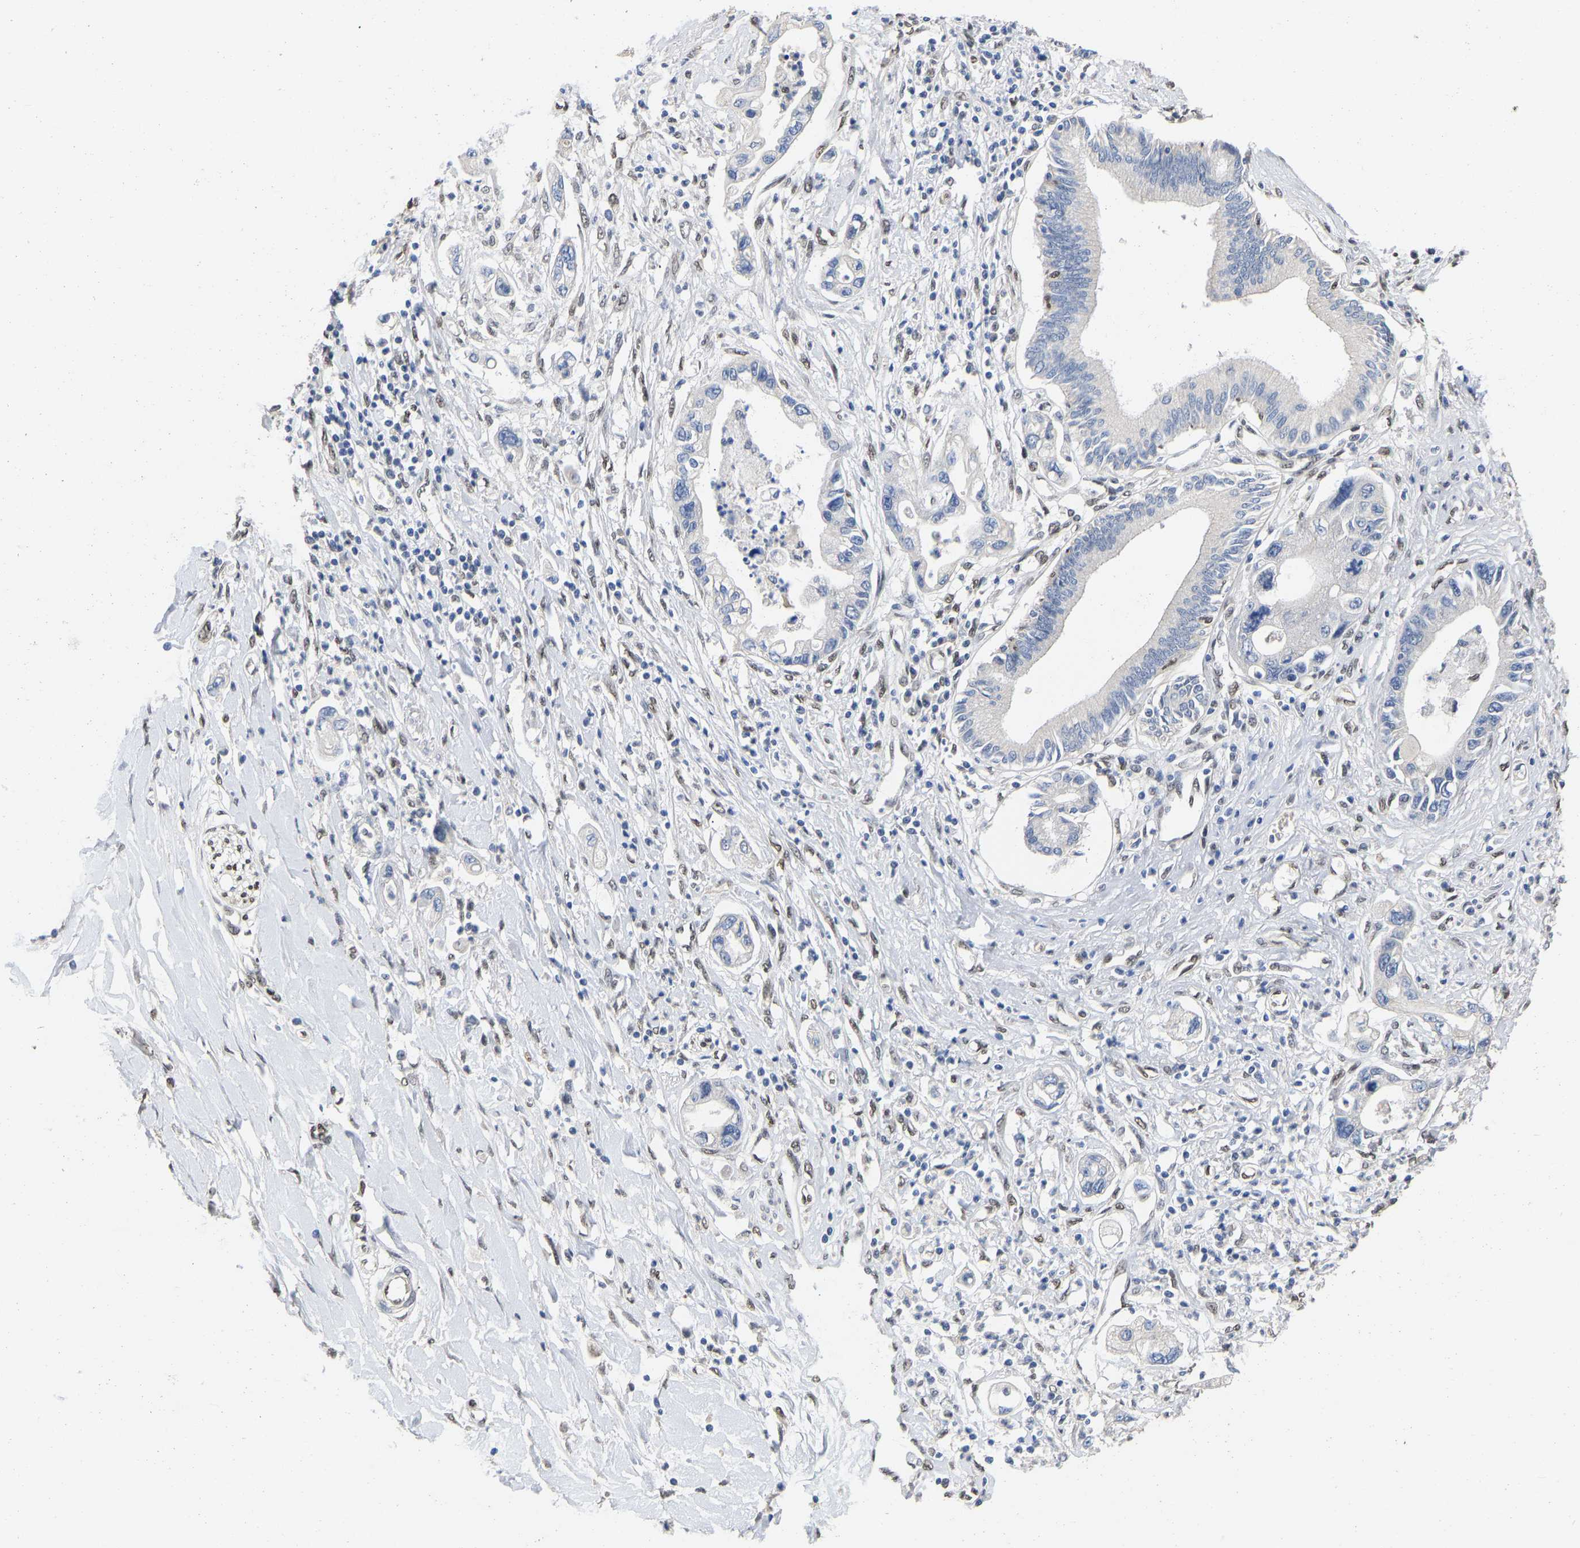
{"staining": {"intensity": "negative", "quantity": "none", "location": "none"}, "tissue": "pancreatic cancer", "cell_type": "Tumor cells", "image_type": "cancer", "snomed": [{"axis": "morphology", "description": "Adenocarcinoma, NOS"}, {"axis": "topography", "description": "Pancreas"}], "caption": "The image demonstrates no staining of tumor cells in adenocarcinoma (pancreatic). (Brightfield microscopy of DAB (3,3'-diaminobenzidine) immunohistochemistry (IHC) at high magnification).", "gene": "QKI", "patient": {"sex": "male", "age": 56}}